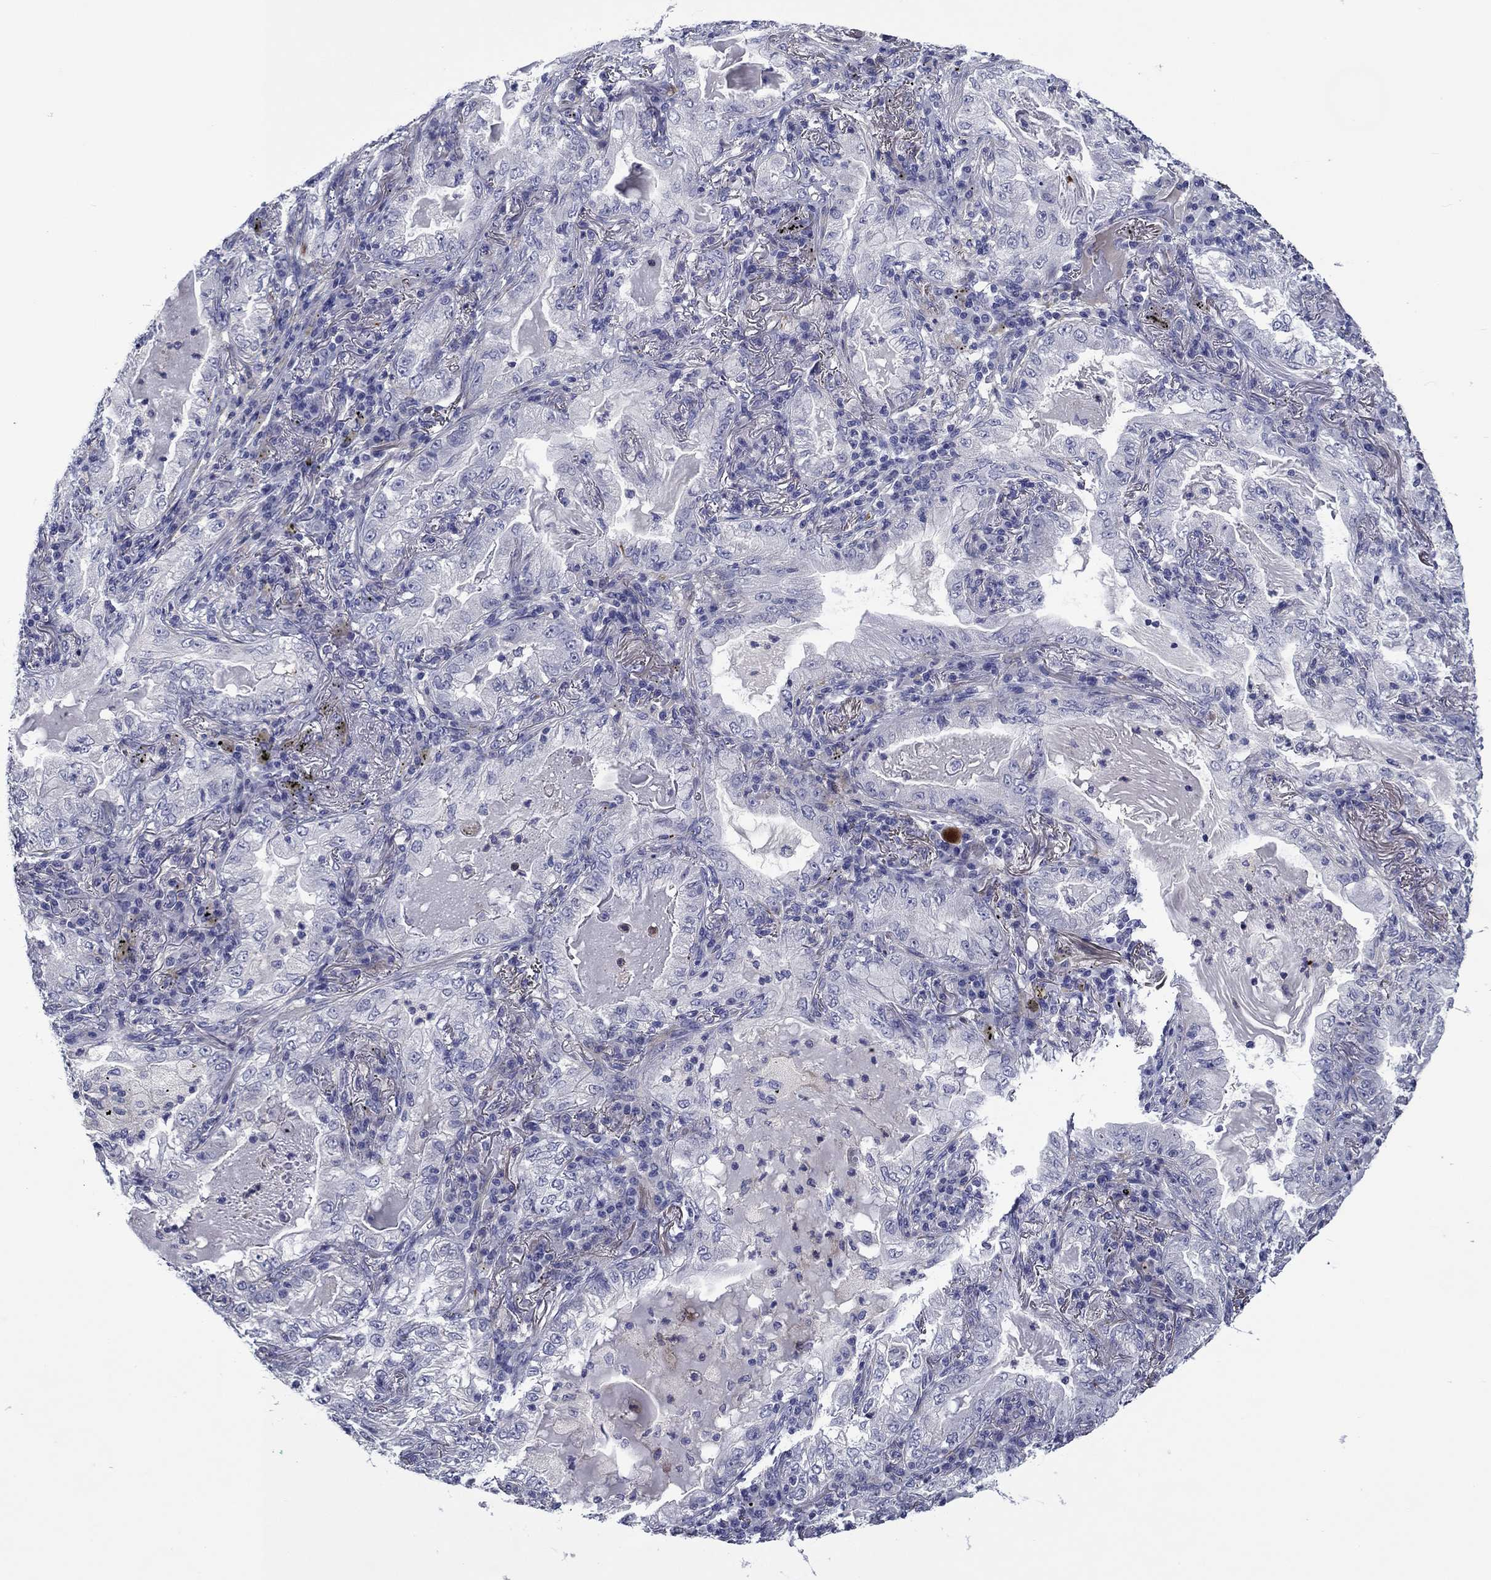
{"staining": {"intensity": "negative", "quantity": "none", "location": "none"}, "tissue": "lung cancer", "cell_type": "Tumor cells", "image_type": "cancer", "snomed": [{"axis": "morphology", "description": "Adenocarcinoma, NOS"}, {"axis": "topography", "description": "Lung"}], "caption": "Tumor cells show no significant staining in lung cancer (adenocarcinoma).", "gene": "CNDP1", "patient": {"sex": "female", "age": 73}}